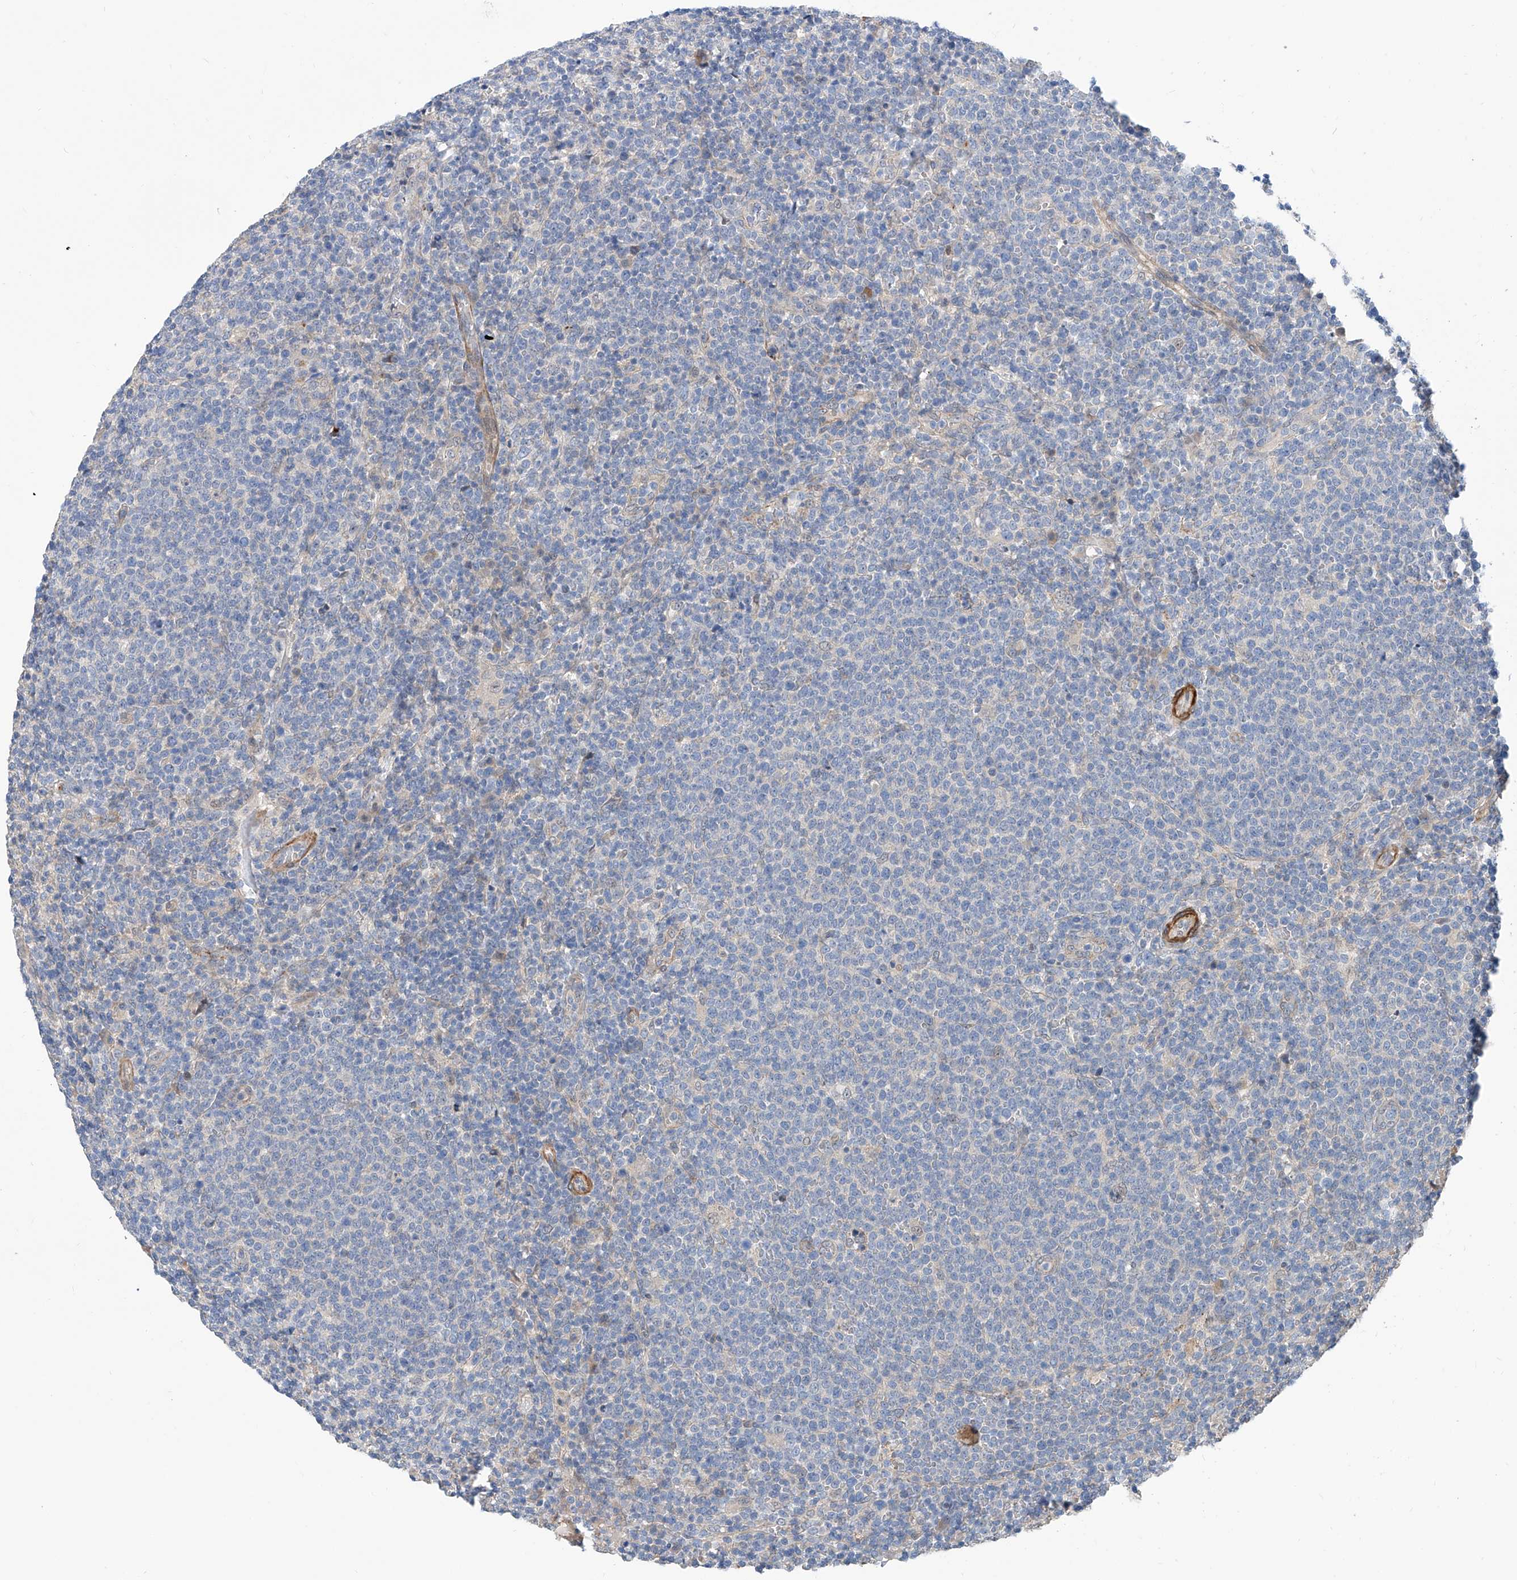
{"staining": {"intensity": "negative", "quantity": "none", "location": "none"}, "tissue": "lymphoma", "cell_type": "Tumor cells", "image_type": "cancer", "snomed": [{"axis": "morphology", "description": "Malignant lymphoma, non-Hodgkin's type, High grade"}, {"axis": "topography", "description": "Lymph node"}], "caption": "Lymphoma was stained to show a protein in brown. There is no significant staining in tumor cells.", "gene": "MAGEE2", "patient": {"sex": "male", "age": 61}}